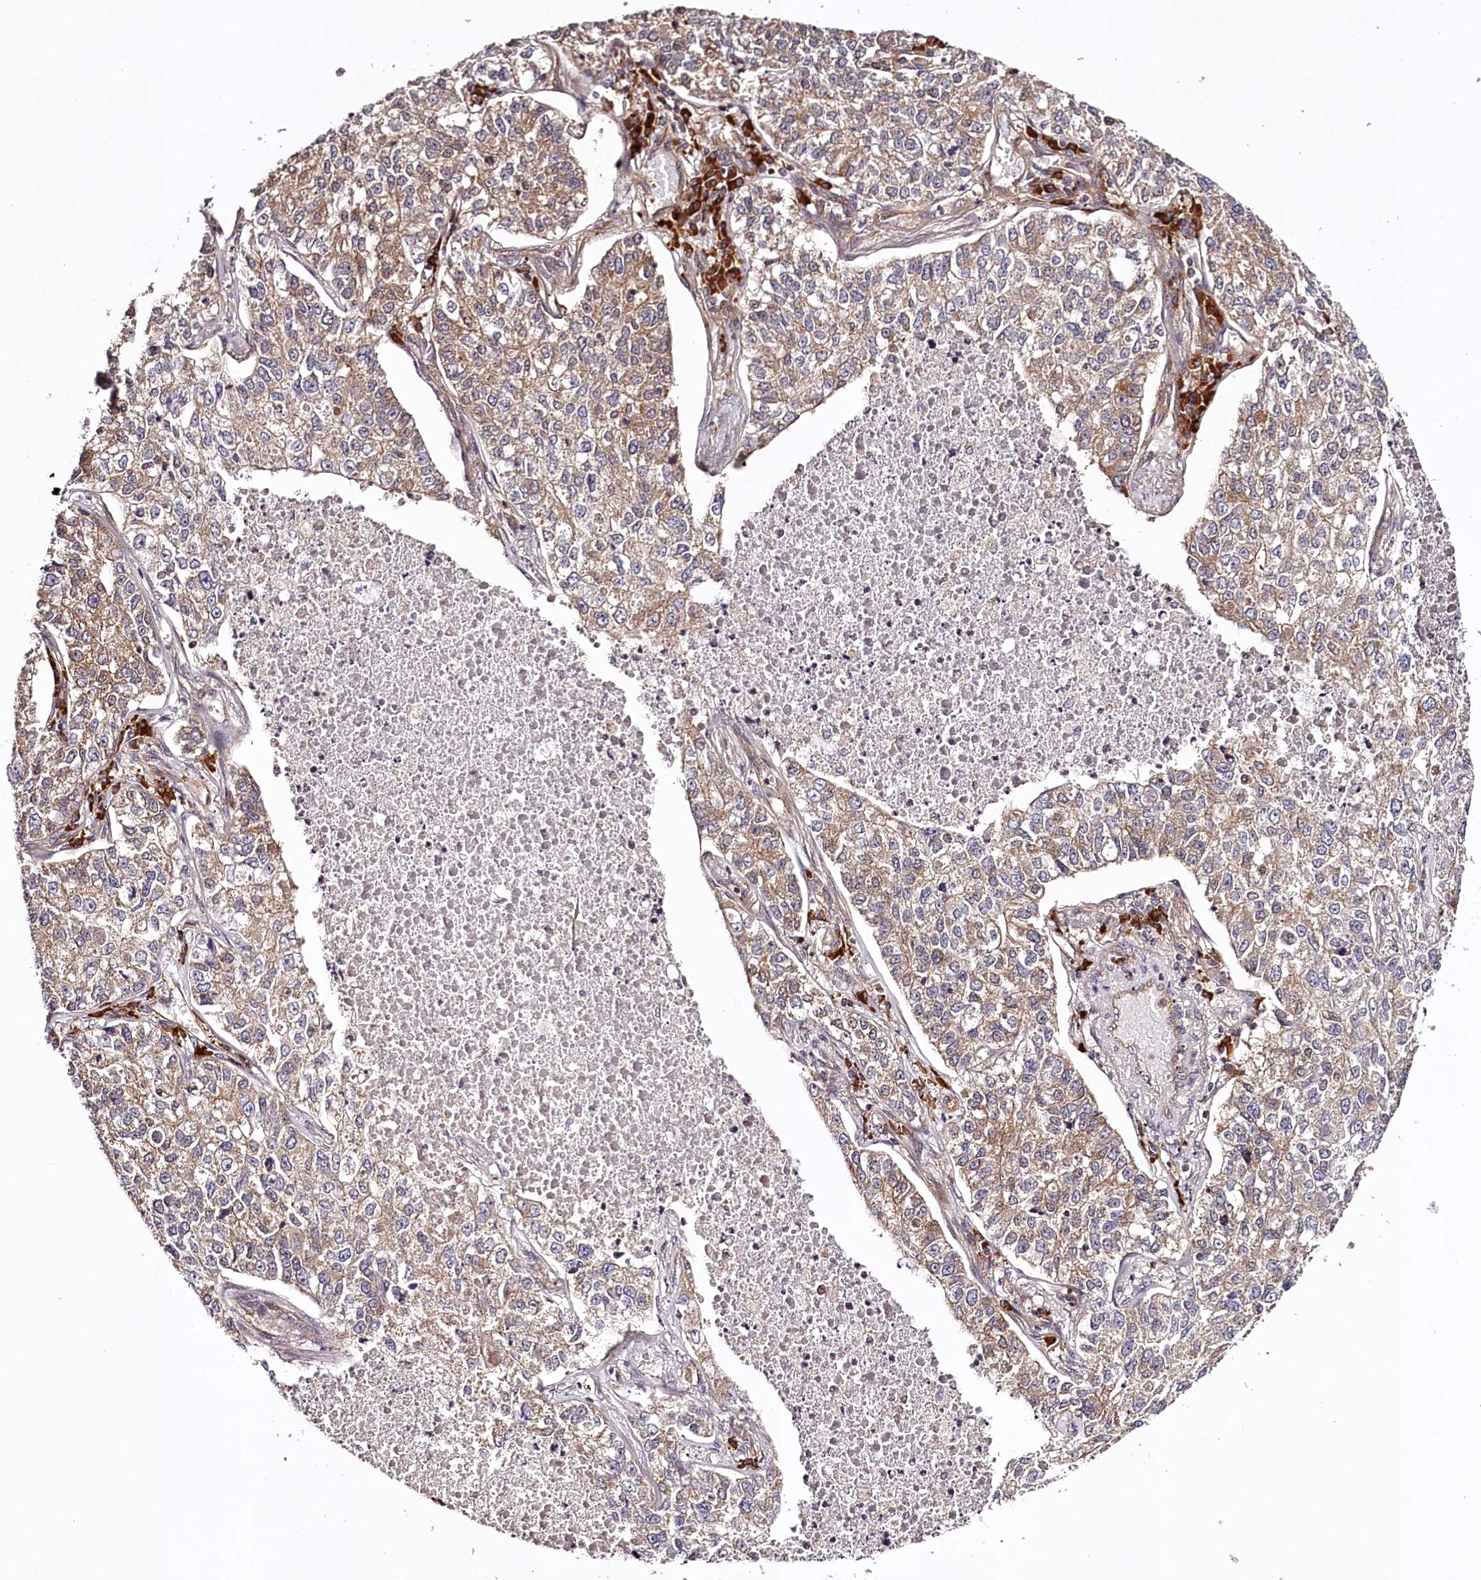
{"staining": {"intensity": "moderate", "quantity": ">75%", "location": "cytoplasmic/membranous"}, "tissue": "lung cancer", "cell_type": "Tumor cells", "image_type": "cancer", "snomed": [{"axis": "morphology", "description": "Adenocarcinoma, NOS"}, {"axis": "topography", "description": "Lung"}], "caption": "Protein expression analysis of lung cancer (adenocarcinoma) shows moderate cytoplasmic/membranous positivity in approximately >75% of tumor cells. The protein of interest is stained brown, and the nuclei are stained in blue (DAB (3,3'-diaminobenzidine) IHC with brightfield microscopy, high magnification).", "gene": "TARS1", "patient": {"sex": "male", "age": 49}}